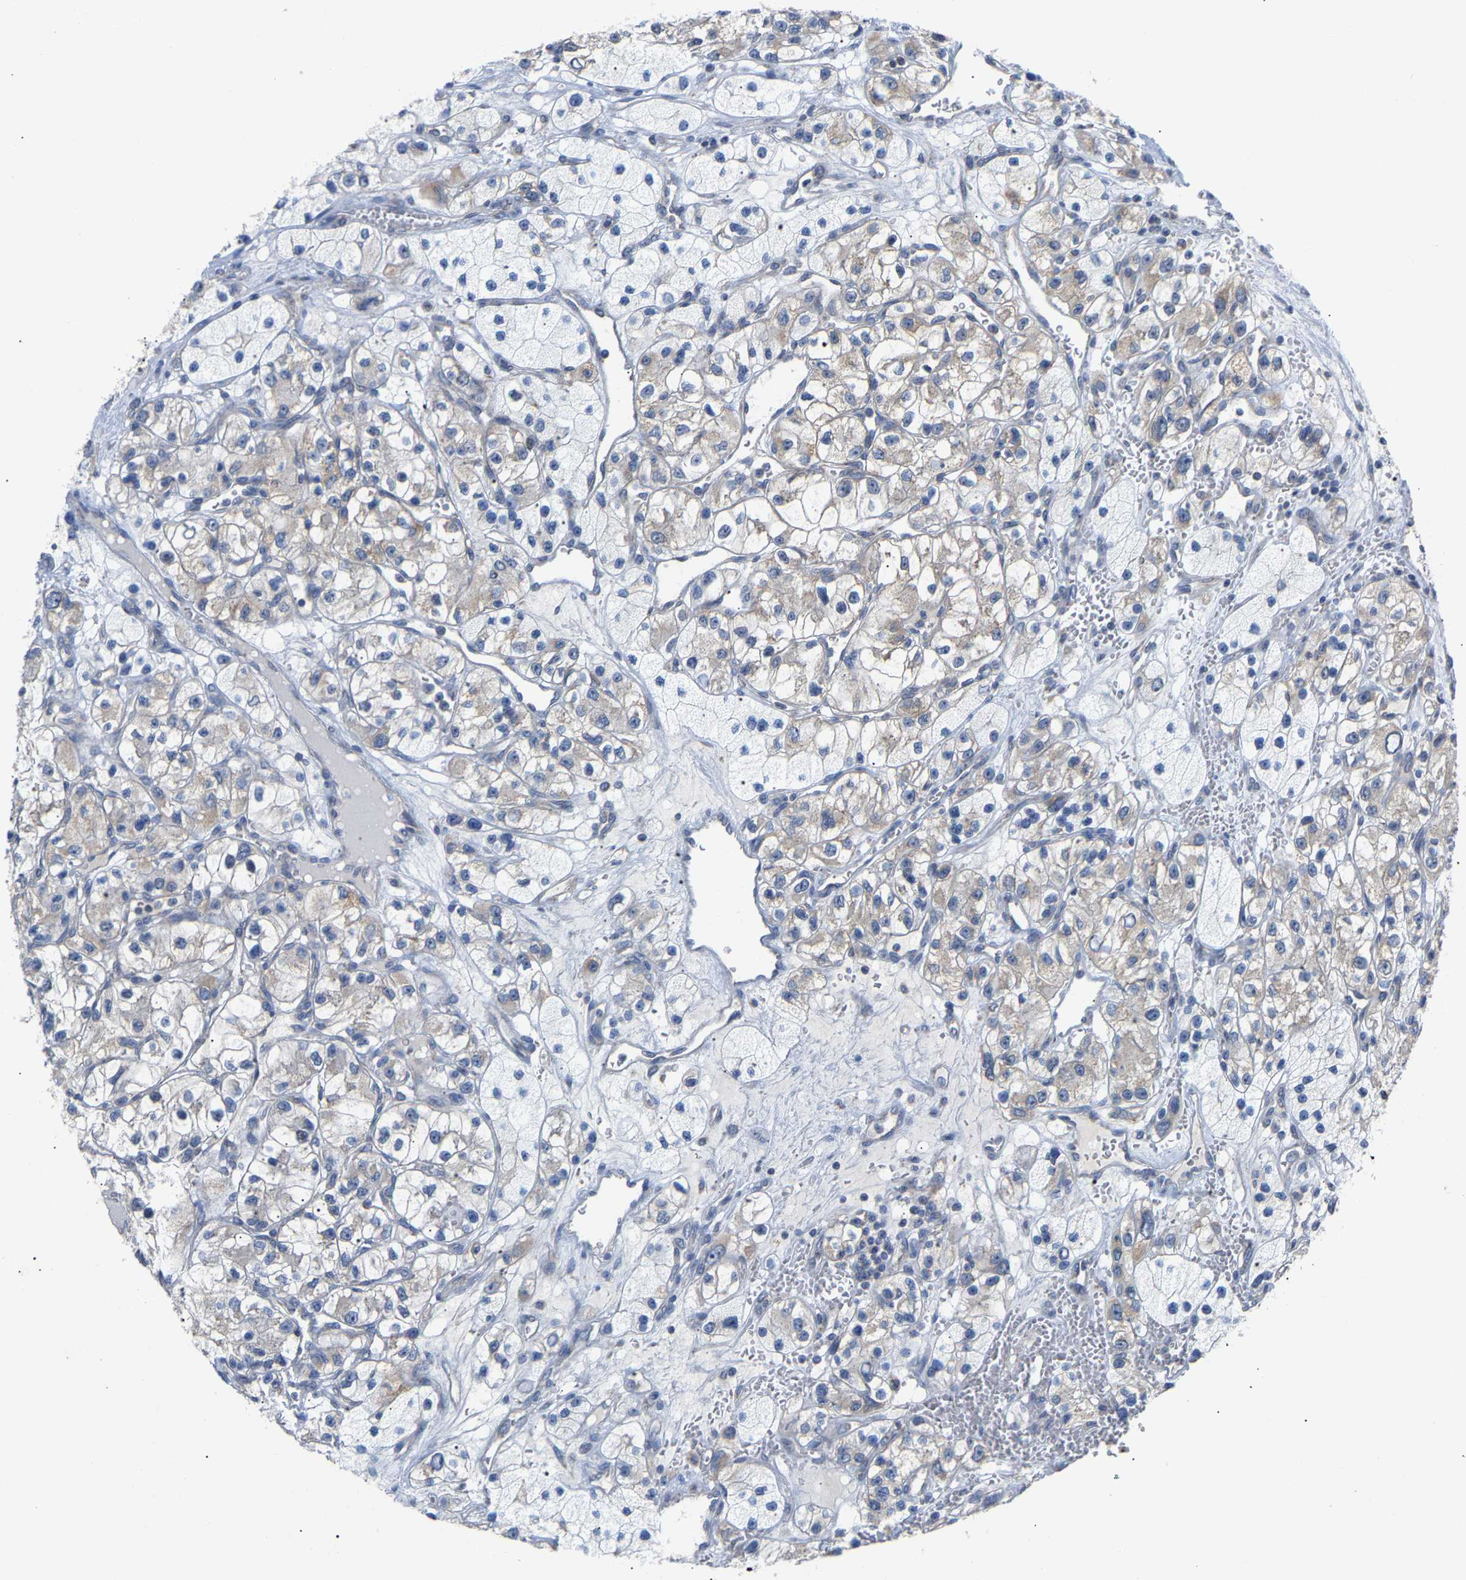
{"staining": {"intensity": "weak", "quantity": "25%-75%", "location": "cytoplasmic/membranous"}, "tissue": "renal cancer", "cell_type": "Tumor cells", "image_type": "cancer", "snomed": [{"axis": "morphology", "description": "Adenocarcinoma, NOS"}, {"axis": "topography", "description": "Kidney"}], "caption": "Immunohistochemistry image of neoplastic tissue: human renal cancer (adenocarcinoma) stained using immunohistochemistry reveals low levels of weak protein expression localized specifically in the cytoplasmic/membranous of tumor cells, appearing as a cytoplasmic/membranous brown color.", "gene": "PCNT", "patient": {"sex": "female", "age": 57}}